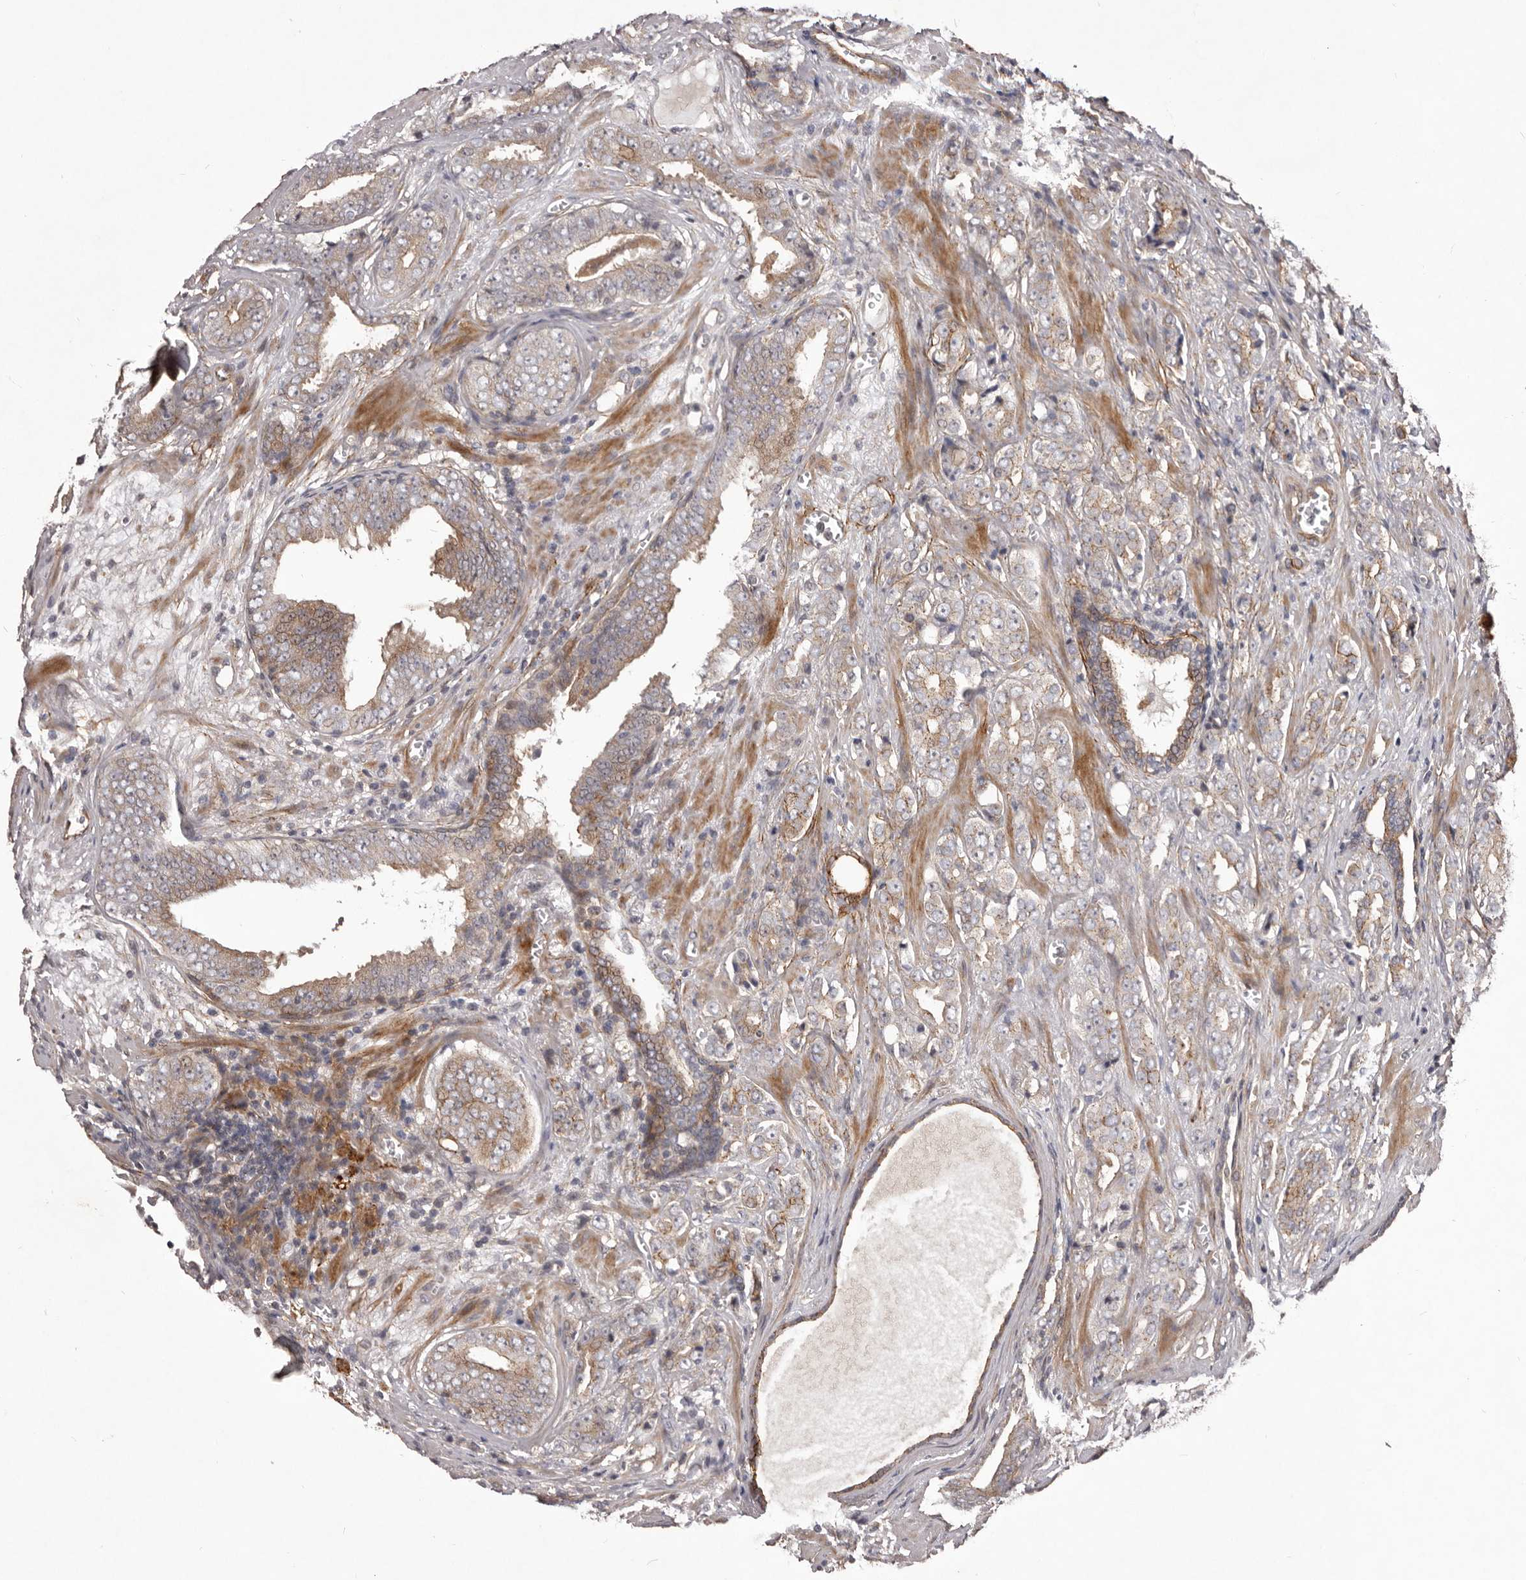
{"staining": {"intensity": "weak", "quantity": "25%-75%", "location": "cytoplasmic/membranous"}, "tissue": "prostate cancer", "cell_type": "Tumor cells", "image_type": "cancer", "snomed": [{"axis": "morphology", "description": "Adenocarcinoma, Medium grade"}, {"axis": "topography", "description": "Prostate"}], "caption": "The micrograph reveals a brown stain indicating the presence of a protein in the cytoplasmic/membranous of tumor cells in medium-grade adenocarcinoma (prostate).", "gene": "HBS1L", "patient": {"sex": "male", "age": 79}}